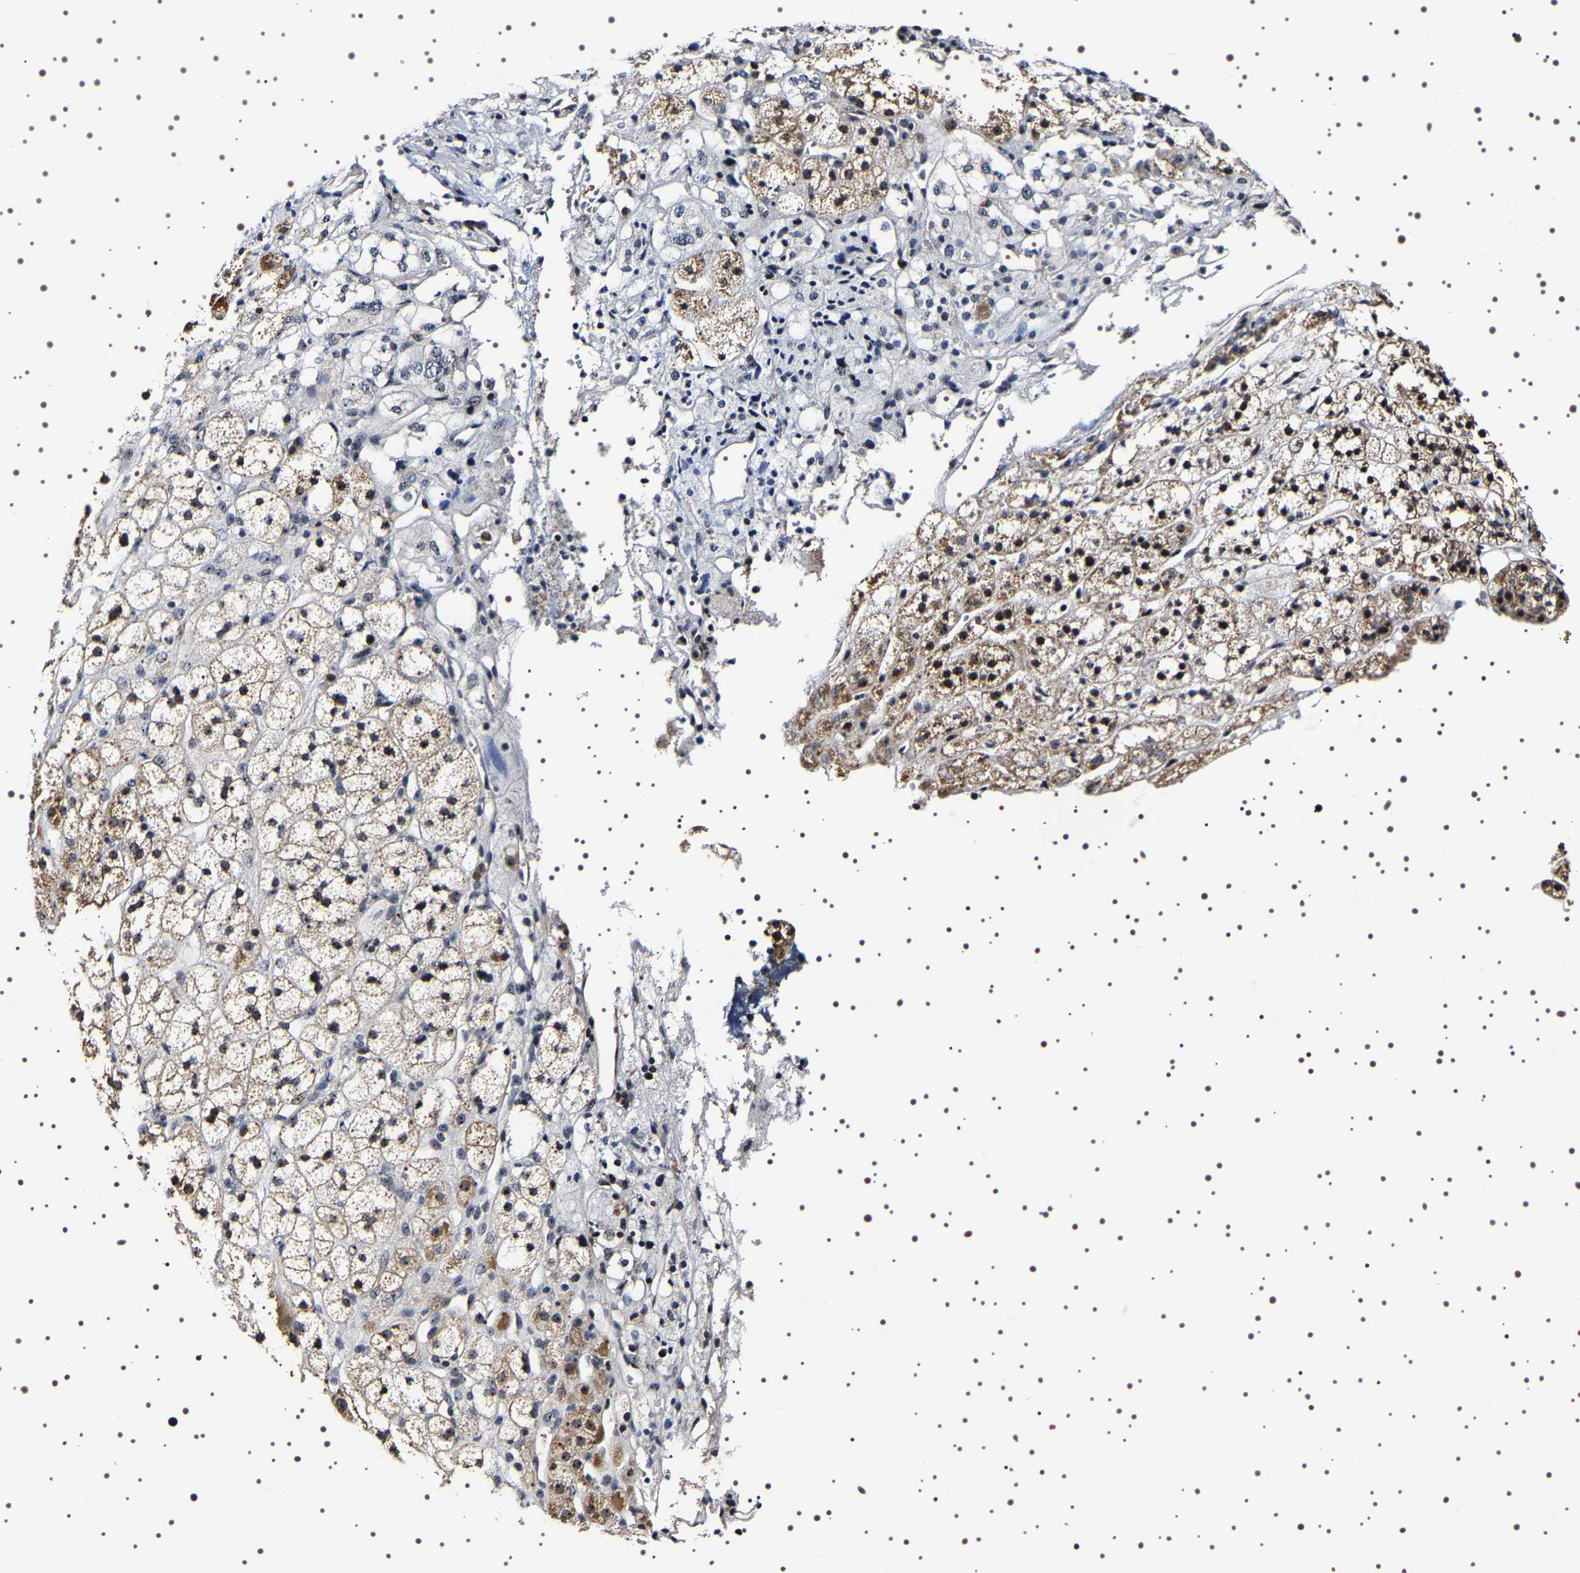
{"staining": {"intensity": "strong", "quantity": "25%-75%", "location": "cytoplasmic/membranous,nuclear"}, "tissue": "adrenal gland", "cell_type": "Glandular cells", "image_type": "normal", "snomed": [{"axis": "morphology", "description": "Normal tissue, NOS"}, {"axis": "topography", "description": "Adrenal gland"}], "caption": "Protein staining by immunohistochemistry (IHC) reveals strong cytoplasmic/membranous,nuclear expression in about 25%-75% of glandular cells in unremarkable adrenal gland.", "gene": "GNL3", "patient": {"sex": "male", "age": 56}}